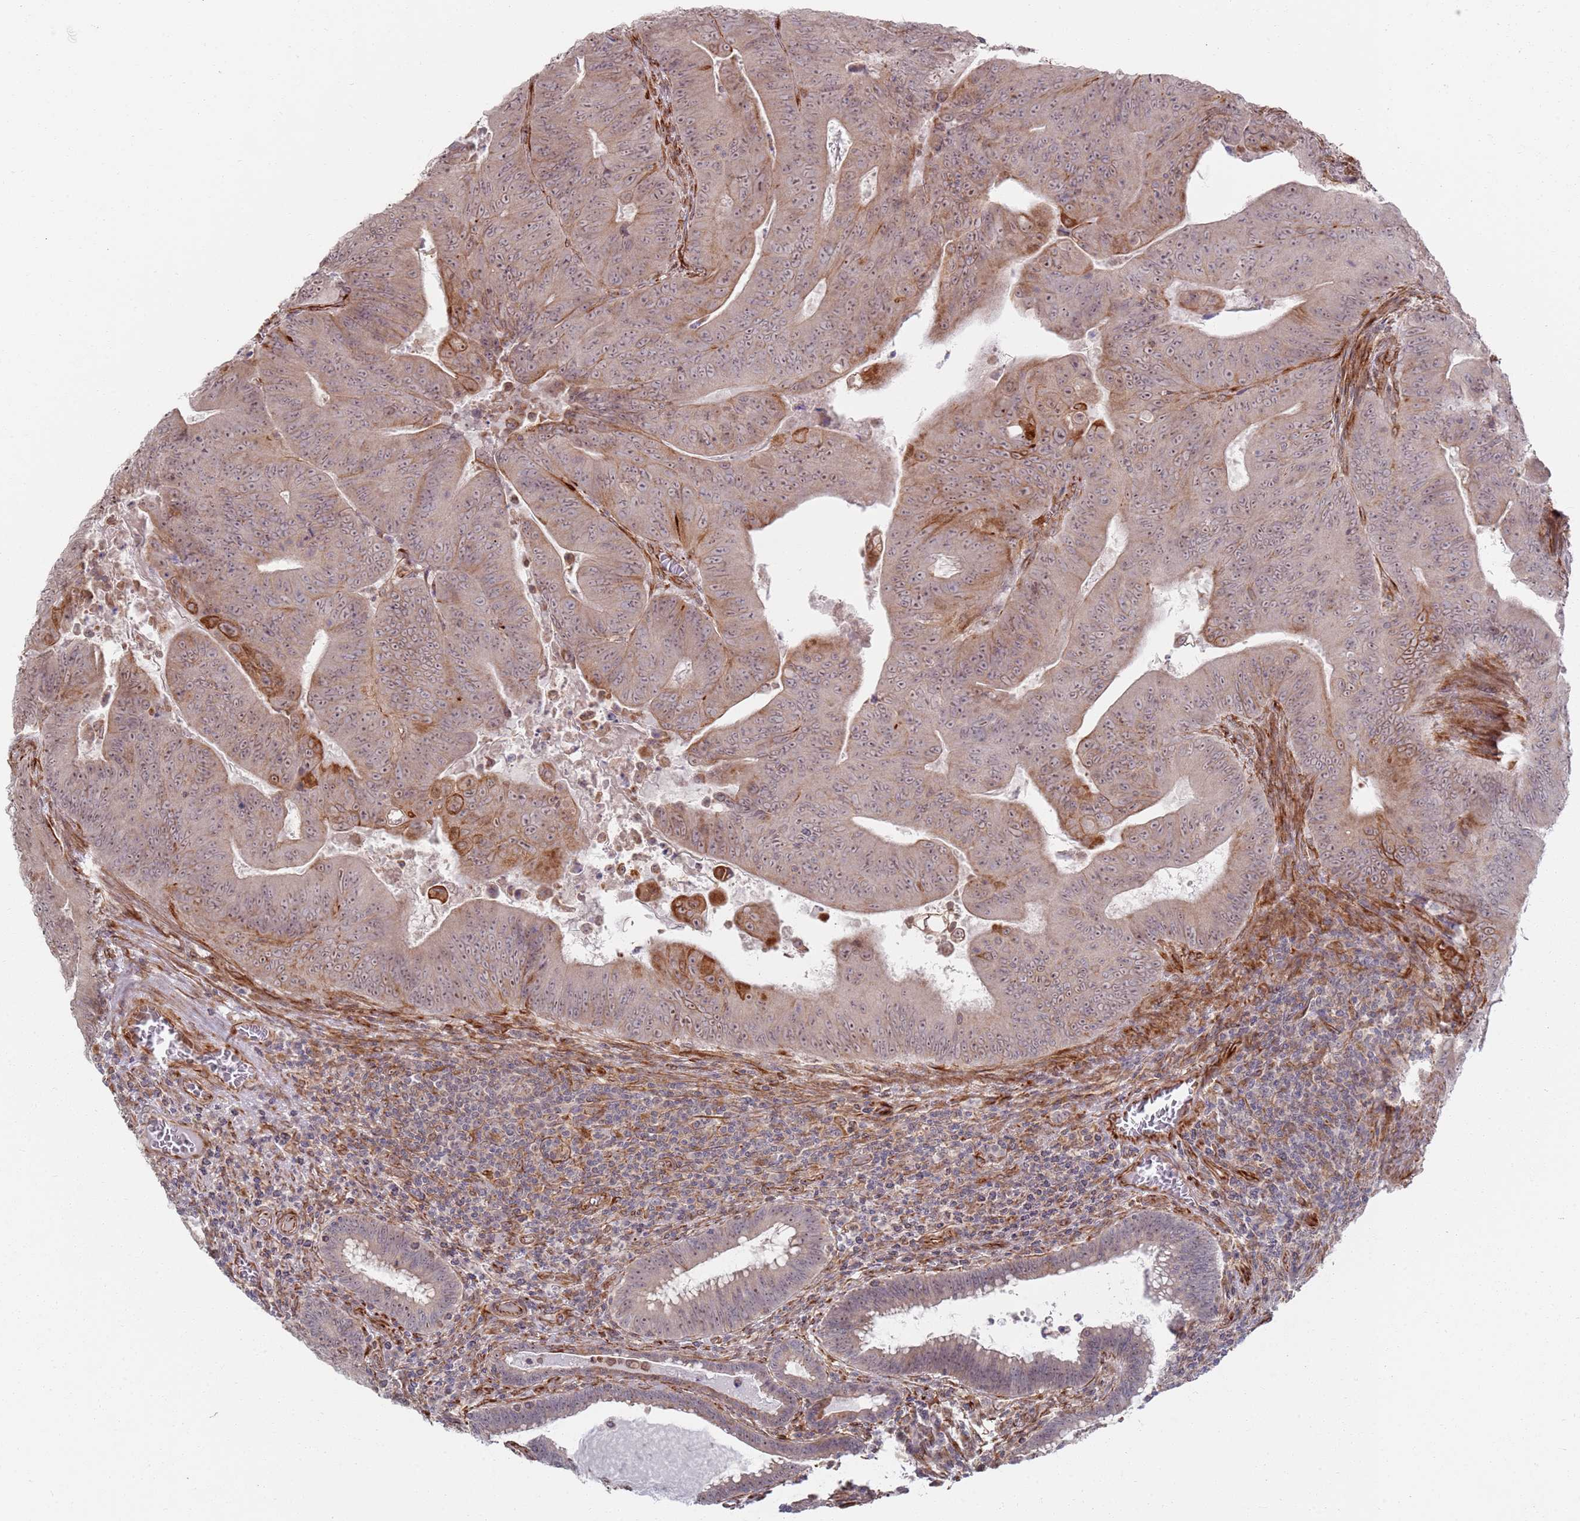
{"staining": {"intensity": "moderate", "quantity": "25%-75%", "location": "cytoplasmic/membranous,nuclear"}, "tissue": "colorectal cancer", "cell_type": "Tumor cells", "image_type": "cancer", "snomed": [{"axis": "morphology", "description": "Adenocarcinoma, NOS"}, {"axis": "topography", "description": "Rectum"}], "caption": "Immunohistochemical staining of colorectal cancer exhibits medium levels of moderate cytoplasmic/membranous and nuclear protein positivity in approximately 25%-75% of tumor cells.", "gene": "PHF21A", "patient": {"sex": "female", "age": 75}}